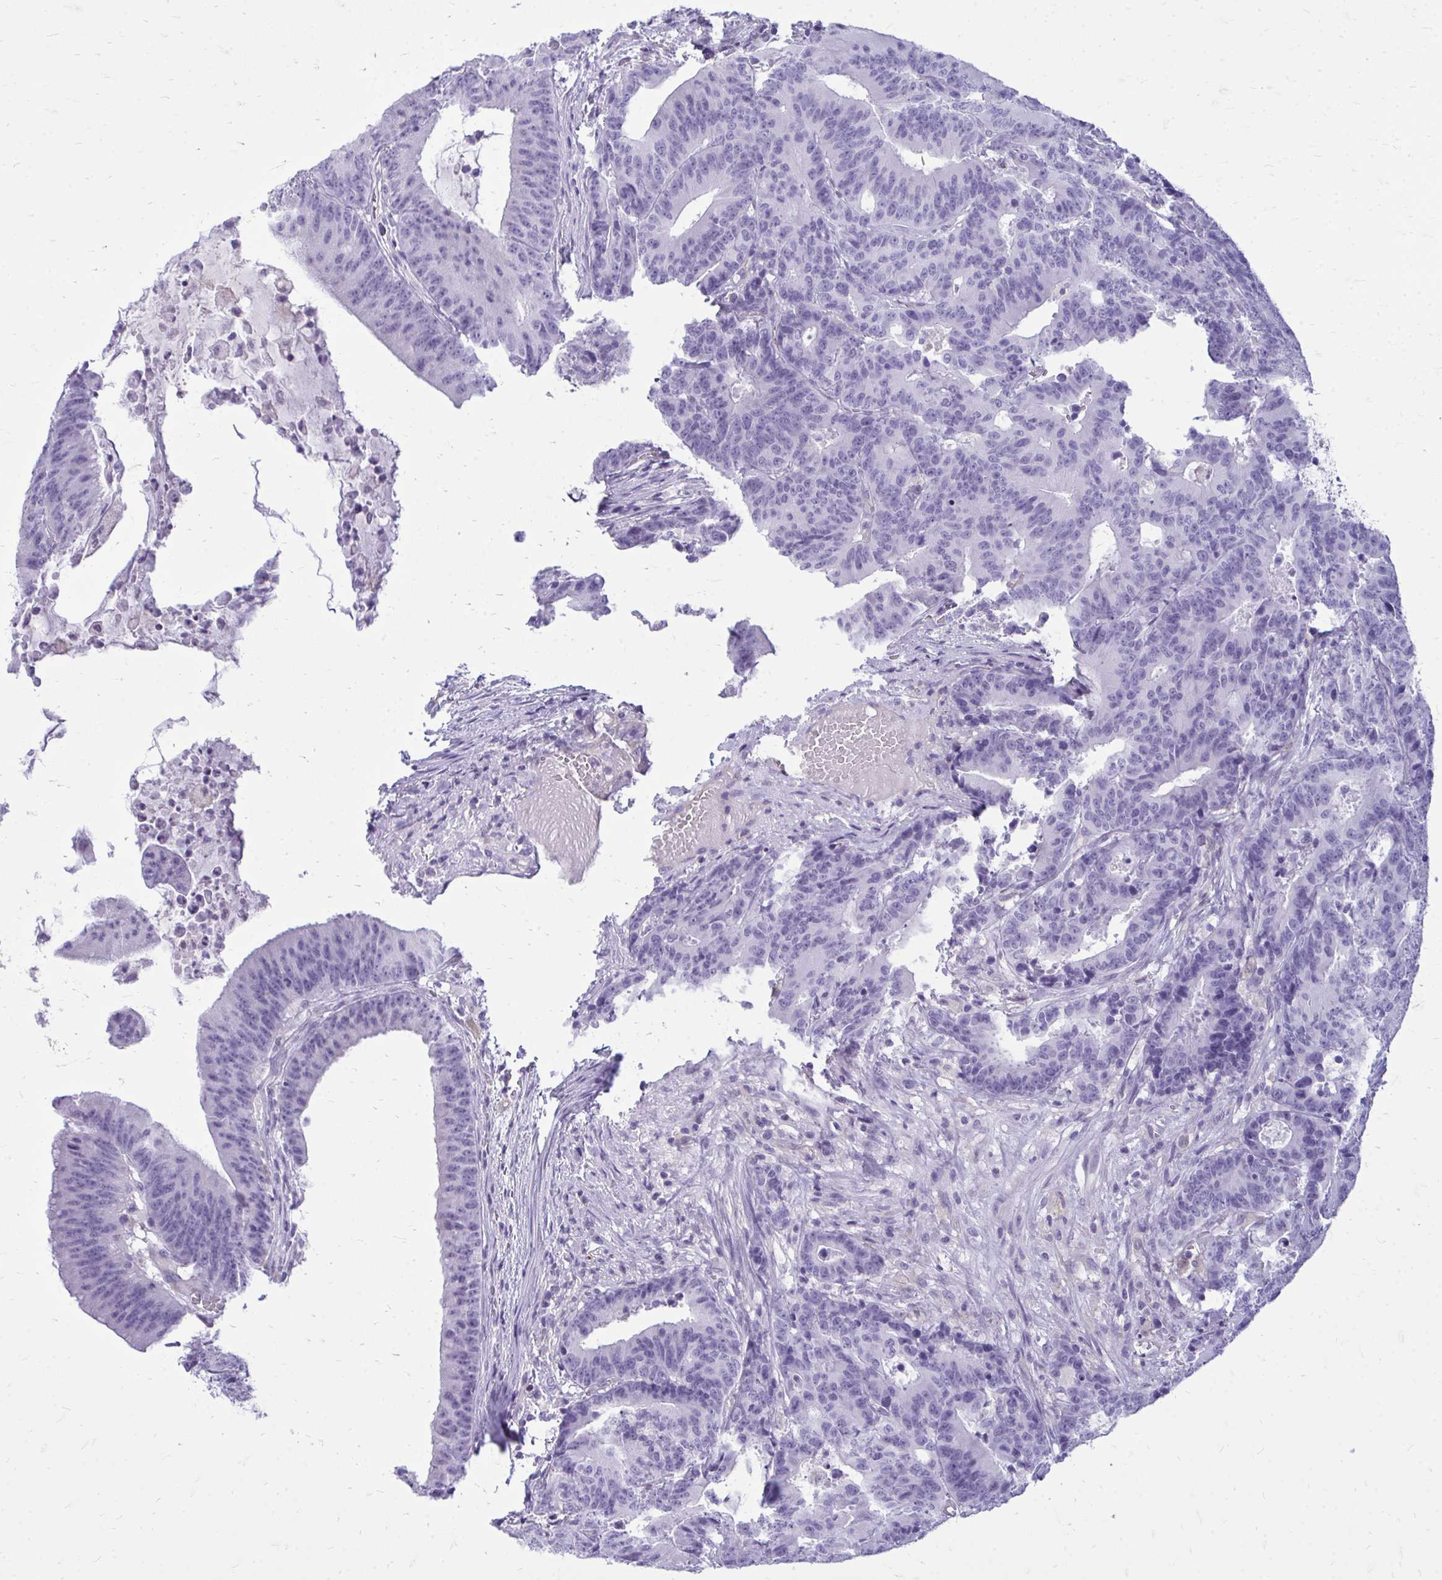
{"staining": {"intensity": "negative", "quantity": "none", "location": "none"}, "tissue": "colorectal cancer", "cell_type": "Tumor cells", "image_type": "cancer", "snomed": [{"axis": "morphology", "description": "Adenocarcinoma, NOS"}, {"axis": "topography", "description": "Colon"}], "caption": "Immunohistochemistry (IHC) image of neoplastic tissue: colorectal adenocarcinoma stained with DAB (3,3'-diaminobenzidine) demonstrates no significant protein positivity in tumor cells.", "gene": "FABP3", "patient": {"sex": "female", "age": 78}}